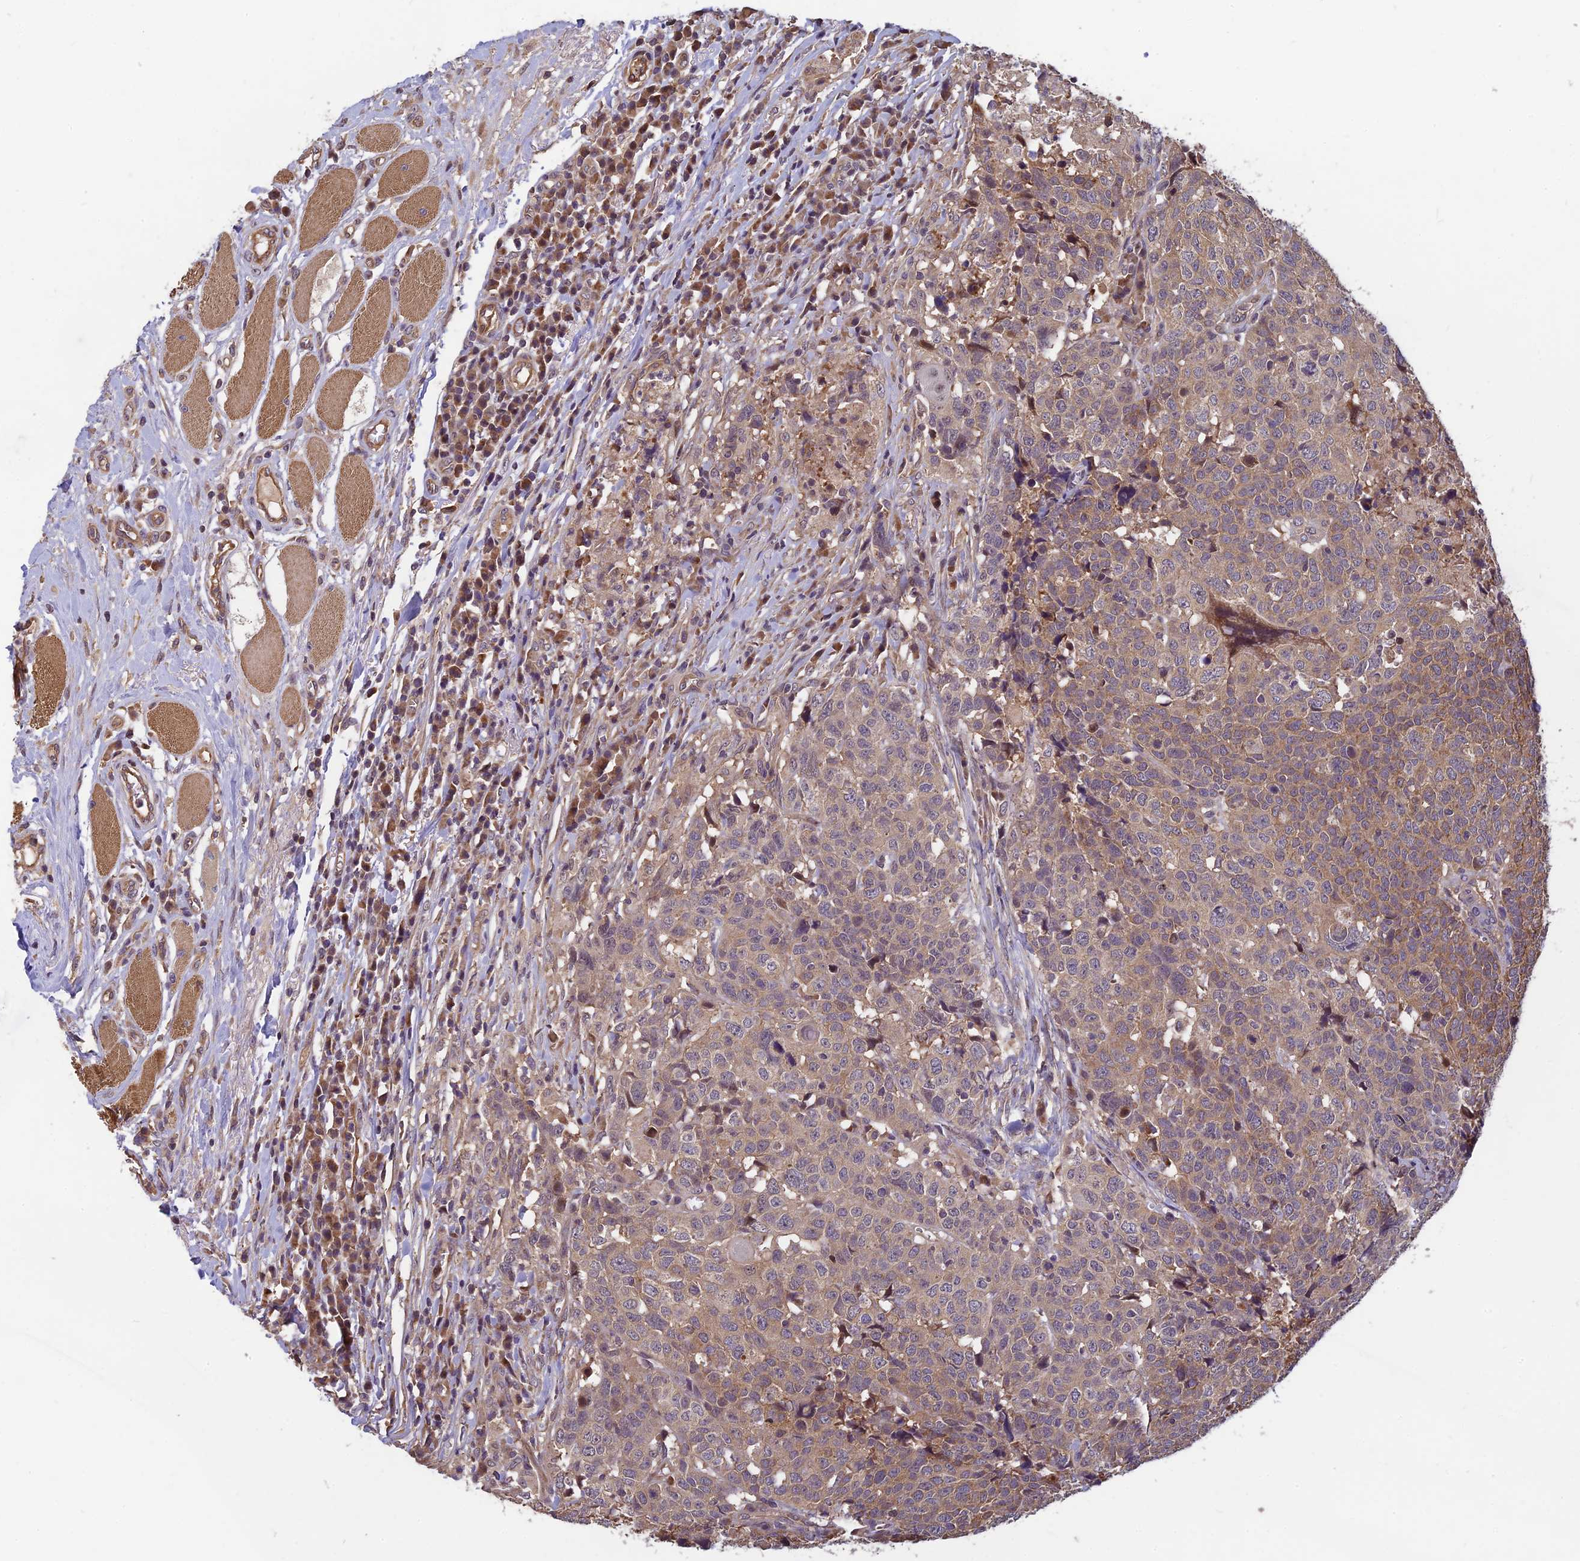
{"staining": {"intensity": "weak", "quantity": "25%-75%", "location": "cytoplasmic/membranous"}, "tissue": "head and neck cancer", "cell_type": "Tumor cells", "image_type": "cancer", "snomed": [{"axis": "morphology", "description": "Squamous cell carcinoma, NOS"}, {"axis": "topography", "description": "Head-Neck"}], "caption": "Brown immunohistochemical staining in head and neck cancer displays weak cytoplasmic/membranous expression in approximately 25%-75% of tumor cells.", "gene": "PIKFYVE", "patient": {"sex": "male", "age": 66}}